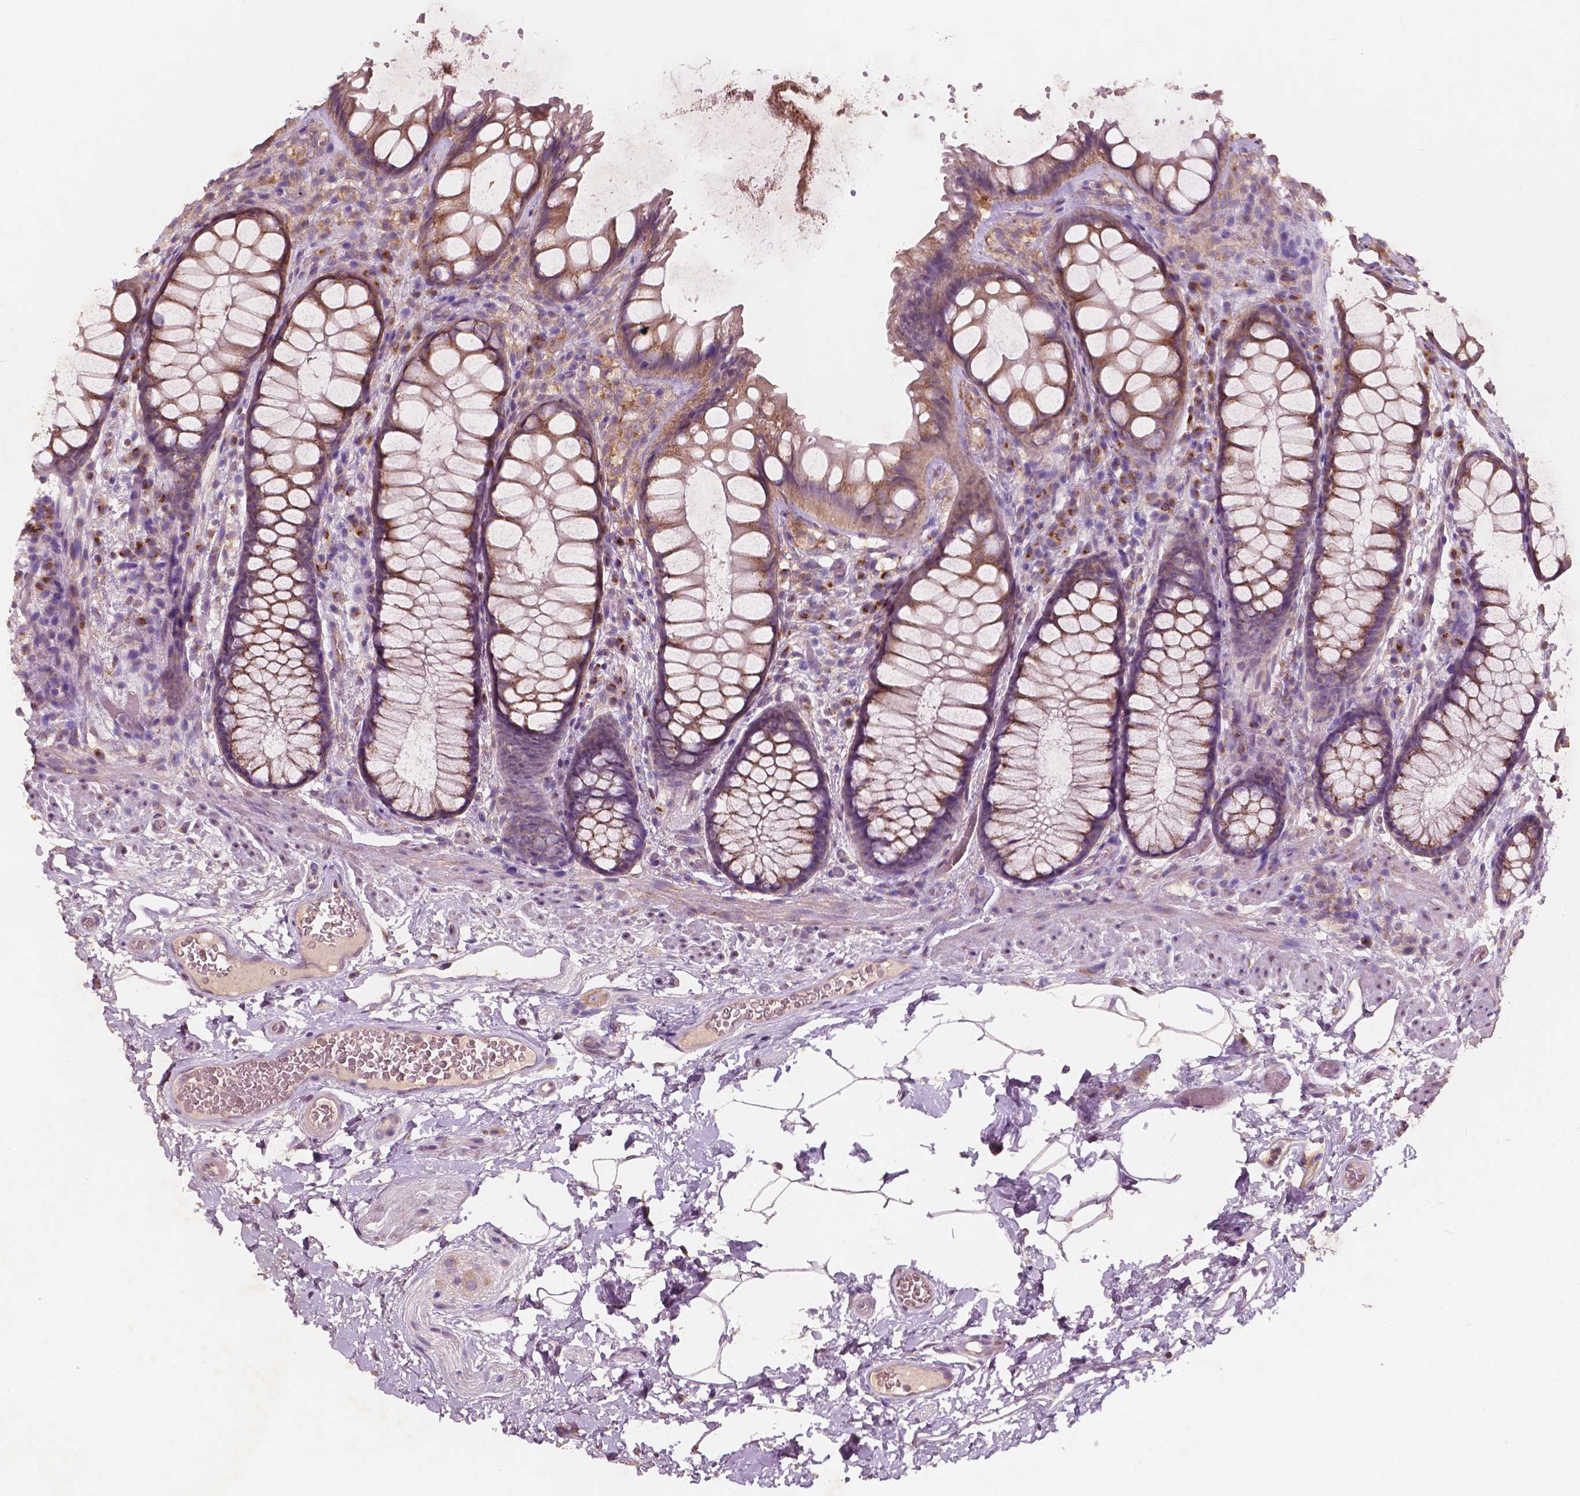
{"staining": {"intensity": "moderate", "quantity": ">75%", "location": "cytoplasmic/membranous"}, "tissue": "rectum", "cell_type": "Glandular cells", "image_type": "normal", "snomed": [{"axis": "morphology", "description": "Normal tissue, NOS"}, {"axis": "topography", "description": "Rectum"}], "caption": "Protein positivity by immunohistochemistry (IHC) exhibits moderate cytoplasmic/membranous expression in approximately >75% of glandular cells in unremarkable rectum. The protein is stained brown, and the nuclei are stained in blue (DAB (3,3'-diaminobenzidine) IHC with brightfield microscopy, high magnification).", "gene": "CHPT1", "patient": {"sex": "female", "age": 62}}